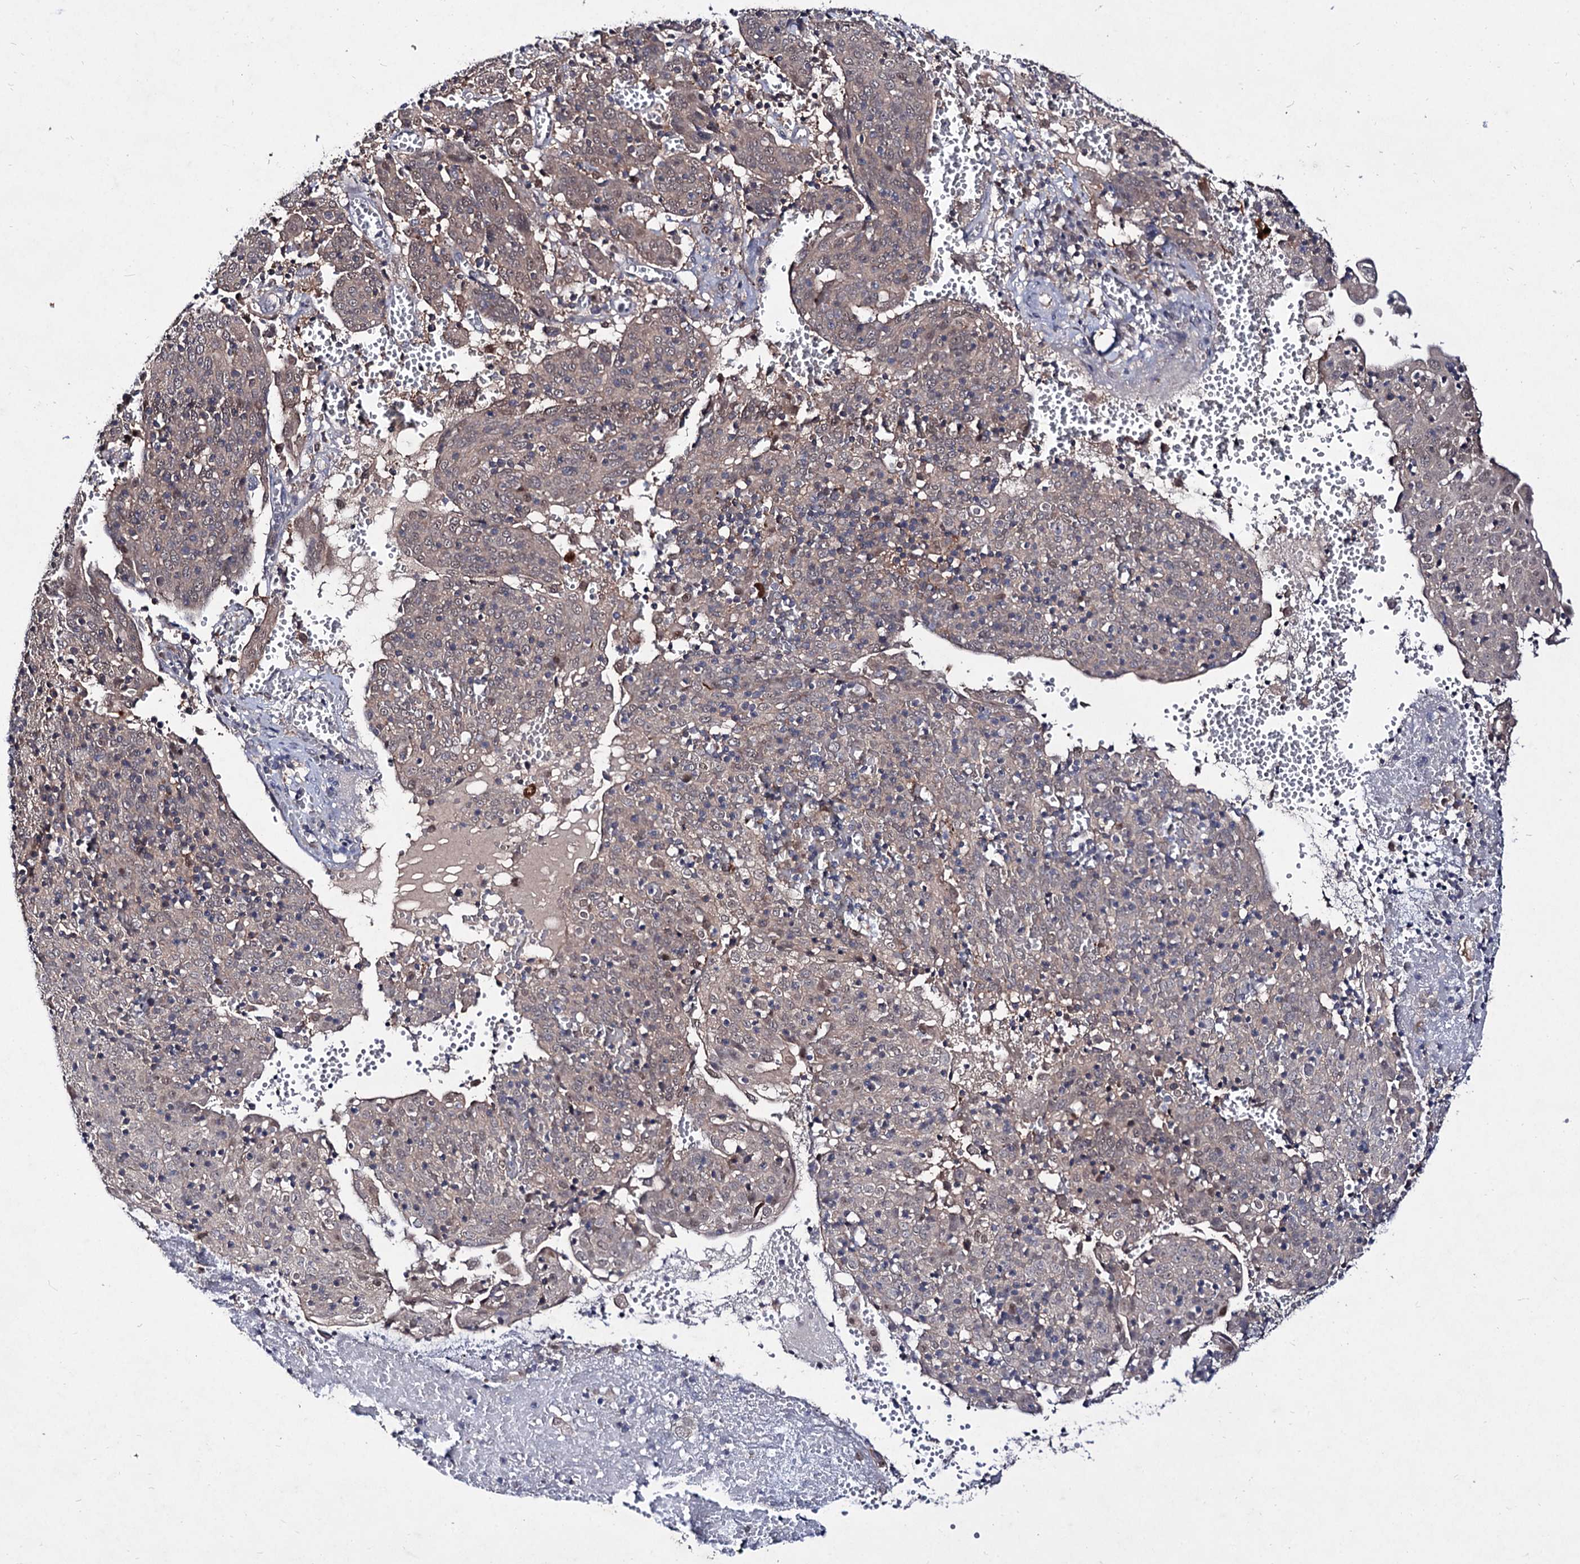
{"staining": {"intensity": "negative", "quantity": "none", "location": "none"}, "tissue": "cervical cancer", "cell_type": "Tumor cells", "image_type": "cancer", "snomed": [{"axis": "morphology", "description": "Squamous cell carcinoma, NOS"}, {"axis": "topography", "description": "Cervix"}], "caption": "Micrograph shows no protein positivity in tumor cells of cervical cancer (squamous cell carcinoma) tissue.", "gene": "ACTR6", "patient": {"sex": "female", "age": 67}}